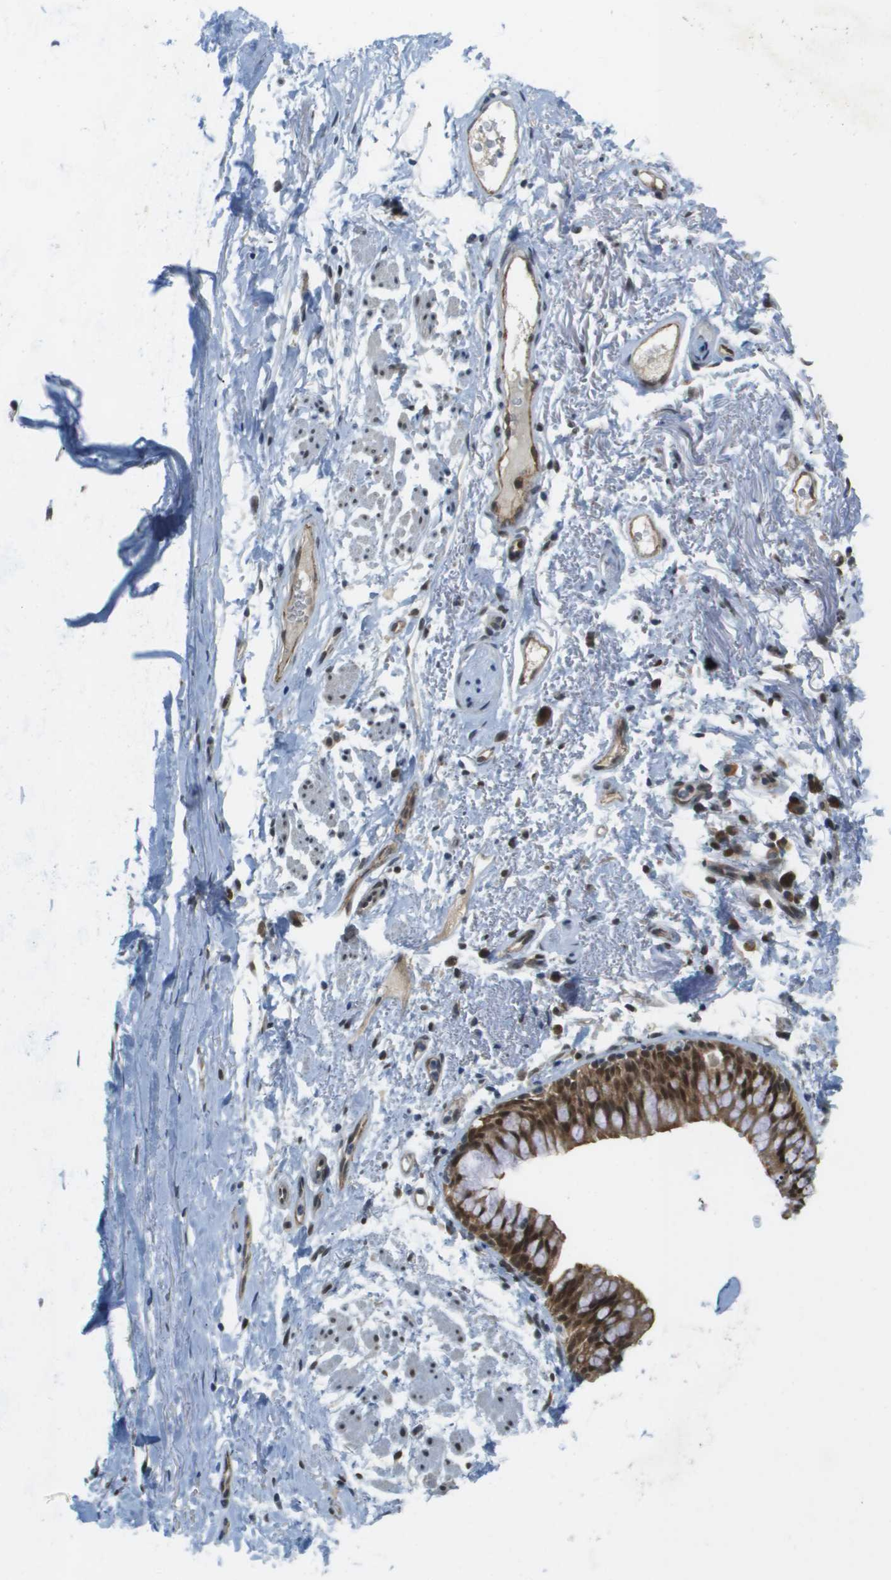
{"staining": {"intensity": "moderate", "quantity": ">75%", "location": "nuclear"}, "tissue": "adipose tissue", "cell_type": "Adipocytes", "image_type": "normal", "snomed": [{"axis": "morphology", "description": "Normal tissue, NOS"}, {"axis": "topography", "description": "Cartilage tissue"}, {"axis": "topography", "description": "Bronchus"}], "caption": "This image exhibits unremarkable adipose tissue stained with immunohistochemistry to label a protein in brown. The nuclear of adipocytes show moderate positivity for the protein. Nuclei are counter-stained blue.", "gene": "ARID1B", "patient": {"sex": "female", "age": 73}}